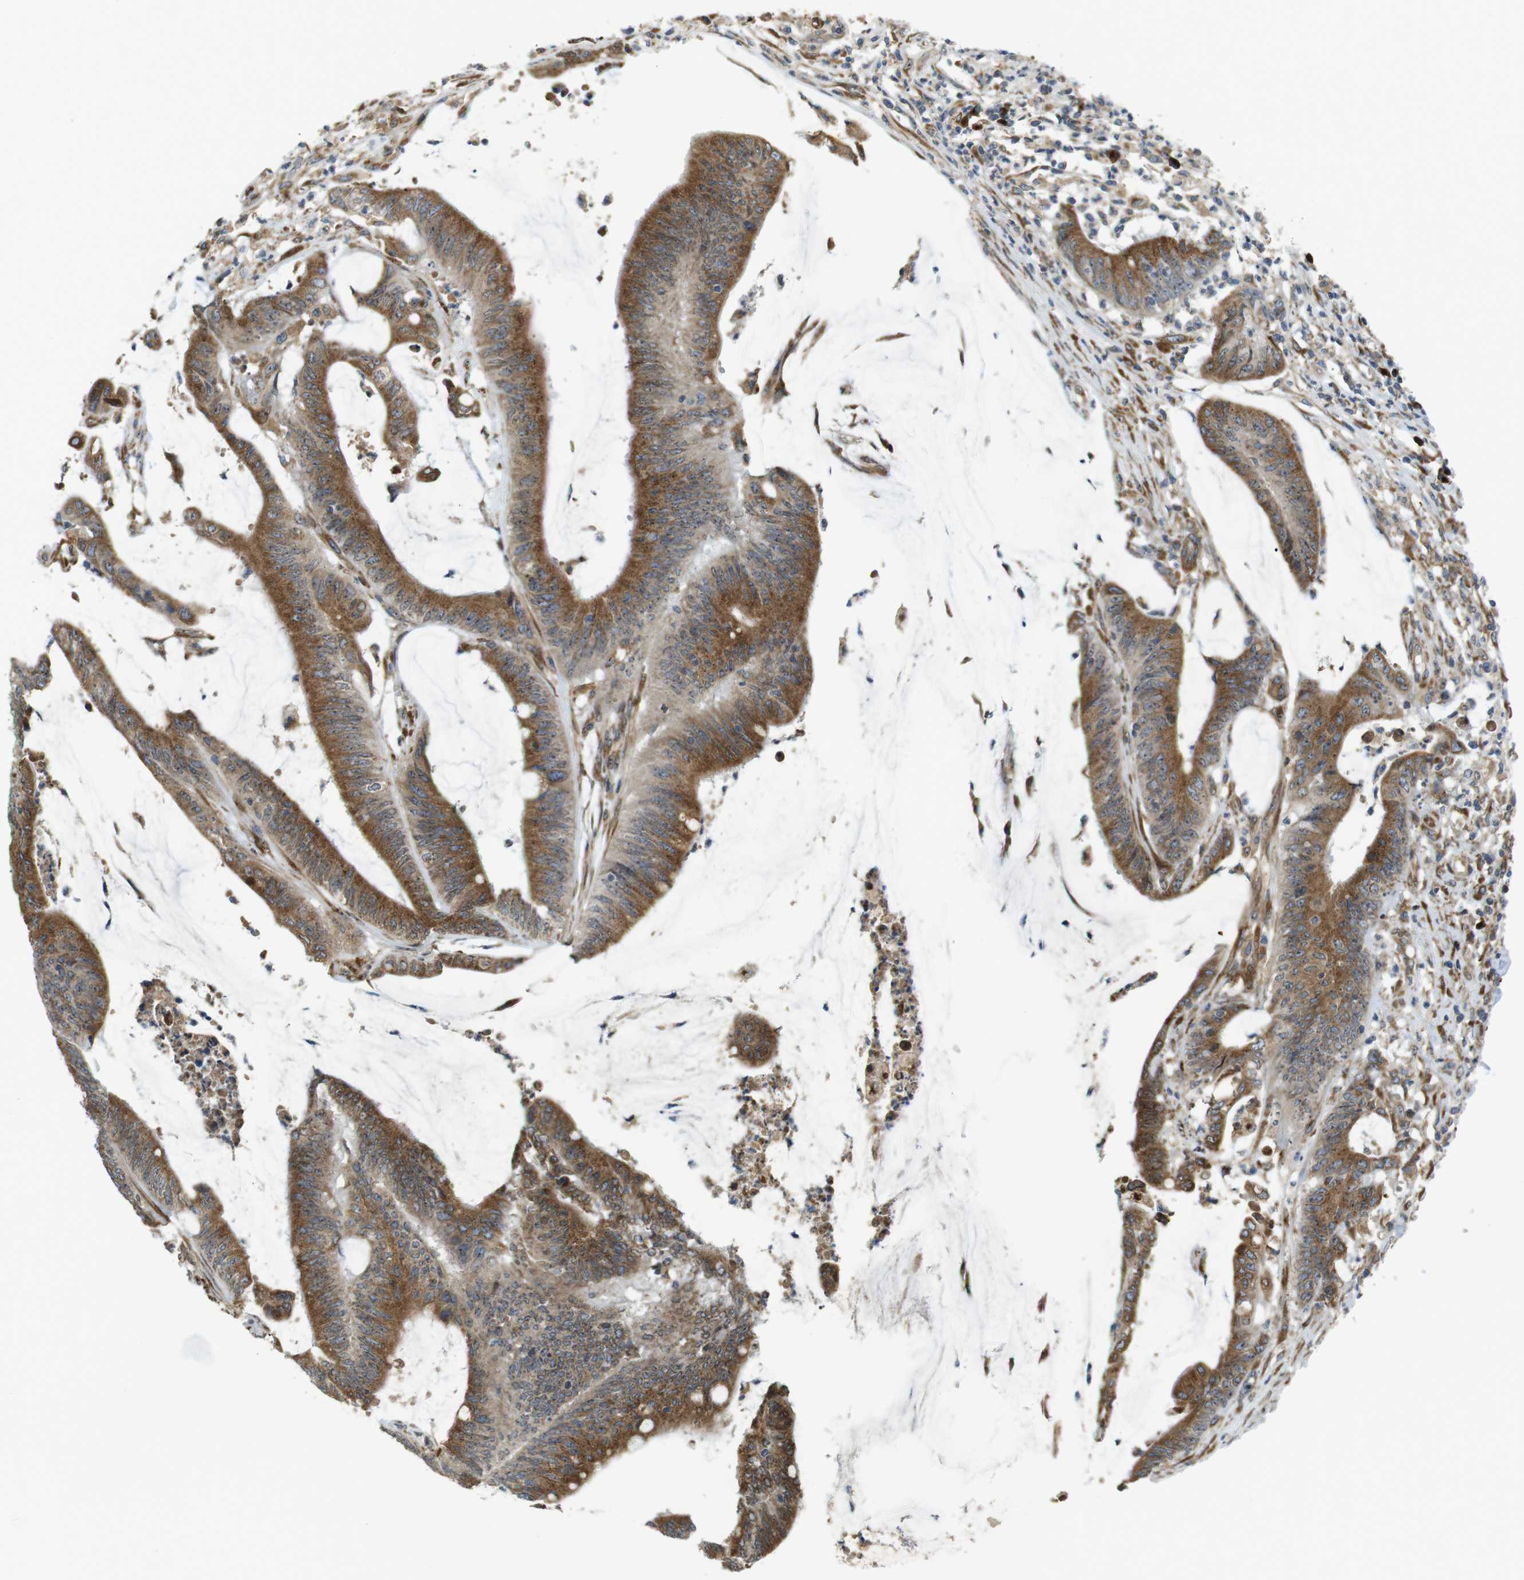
{"staining": {"intensity": "moderate", "quantity": ">75%", "location": "cytoplasmic/membranous"}, "tissue": "colorectal cancer", "cell_type": "Tumor cells", "image_type": "cancer", "snomed": [{"axis": "morphology", "description": "Adenocarcinoma, NOS"}, {"axis": "topography", "description": "Rectum"}], "caption": "Immunohistochemistry (IHC) micrograph of human colorectal cancer stained for a protein (brown), which shows medium levels of moderate cytoplasmic/membranous expression in approximately >75% of tumor cells.", "gene": "TMEM143", "patient": {"sex": "female", "age": 66}}